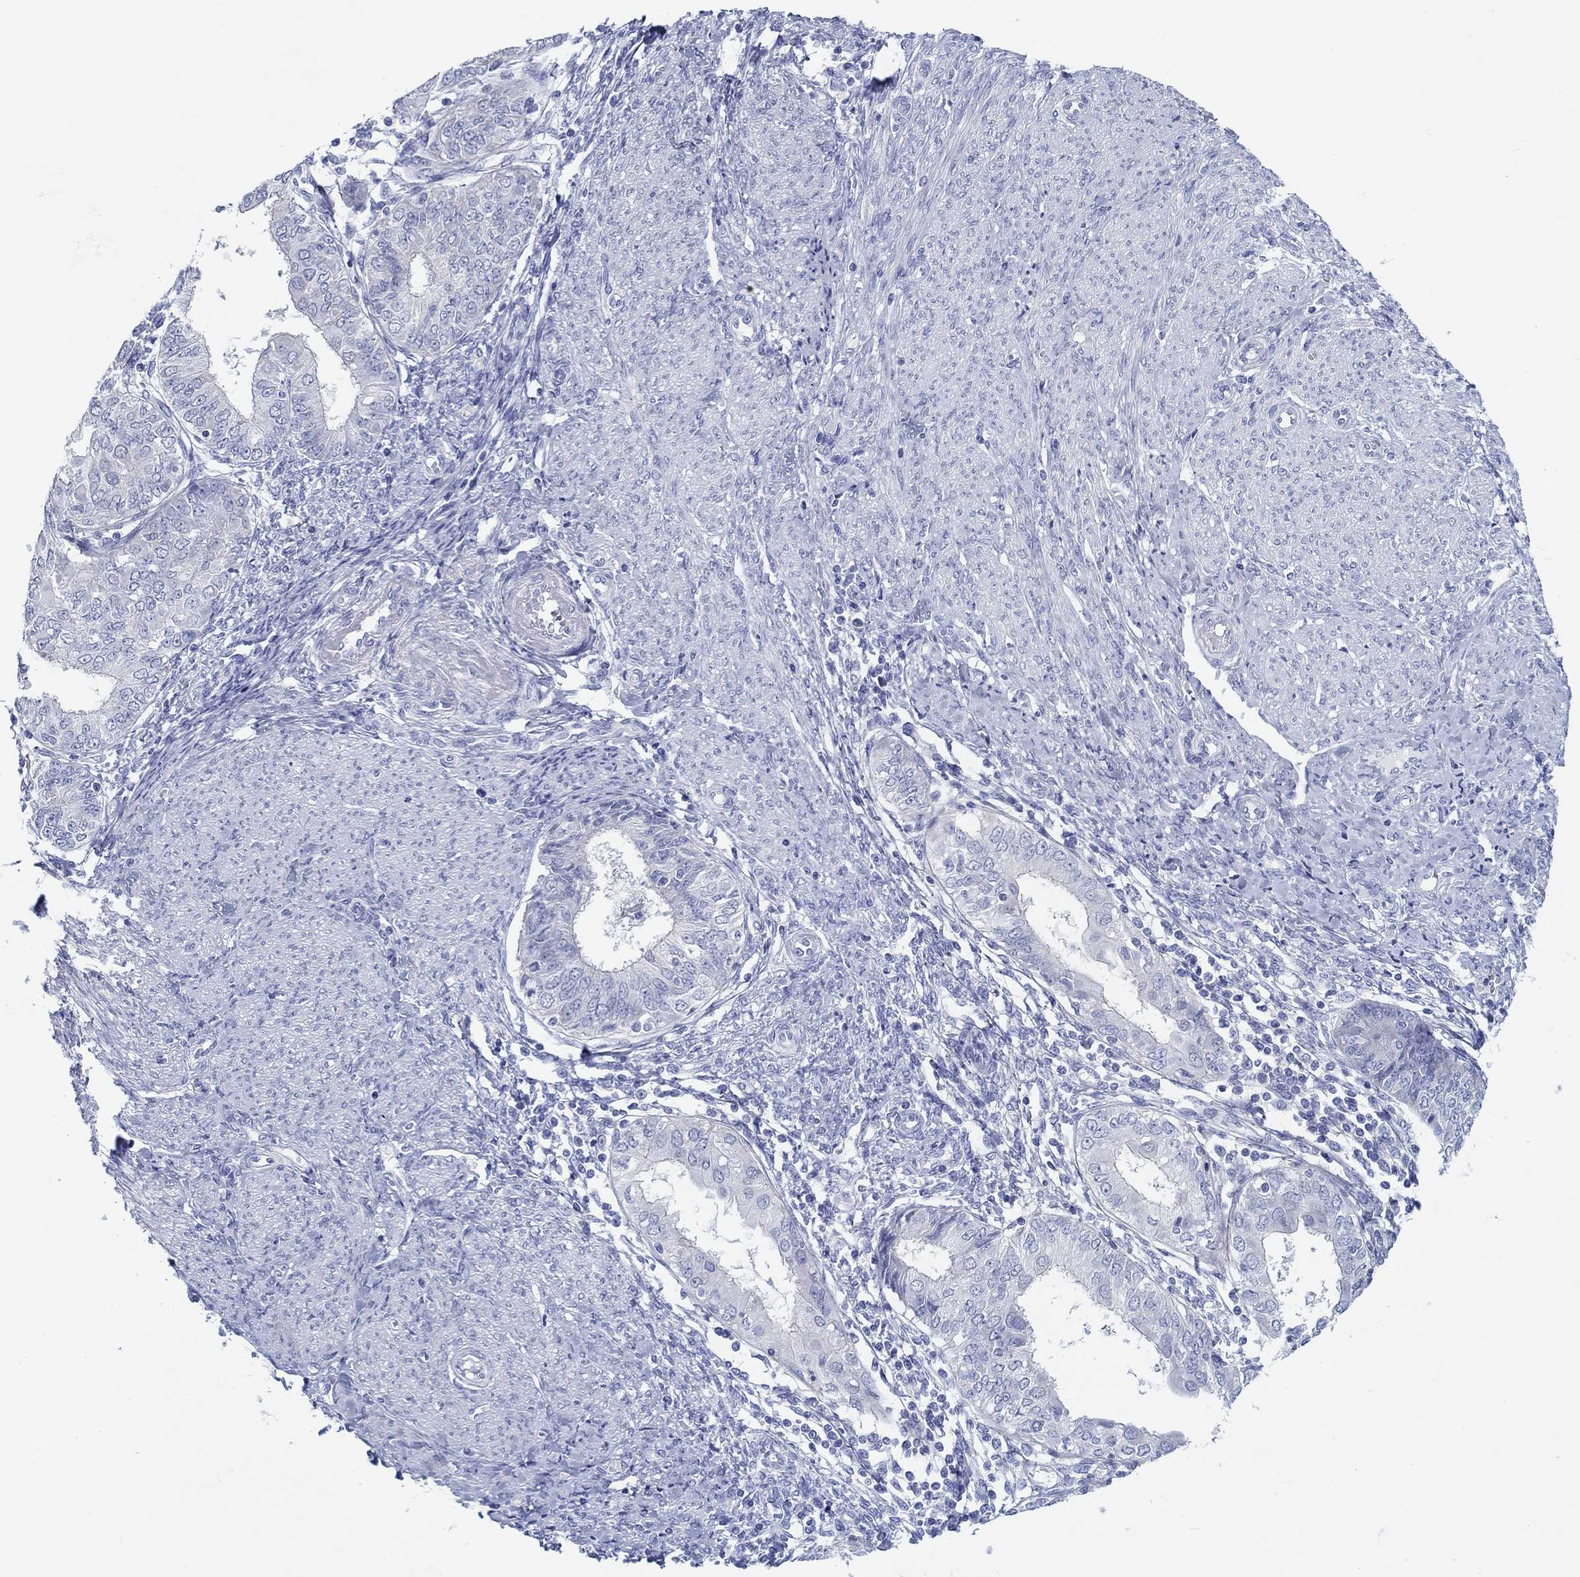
{"staining": {"intensity": "negative", "quantity": "none", "location": "none"}, "tissue": "endometrial cancer", "cell_type": "Tumor cells", "image_type": "cancer", "snomed": [{"axis": "morphology", "description": "Adenocarcinoma, NOS"}, {"axis": "topography", "description": "Endometrium"}], "caption": "The micrograph reveals no staining of tumor cells in endometrial cancer. (DAB (3,3'-diaminobenzidine) IHC, high magnification).", "gene": "HAPLN4", "patient": {"sex": "female", "age": 68}}